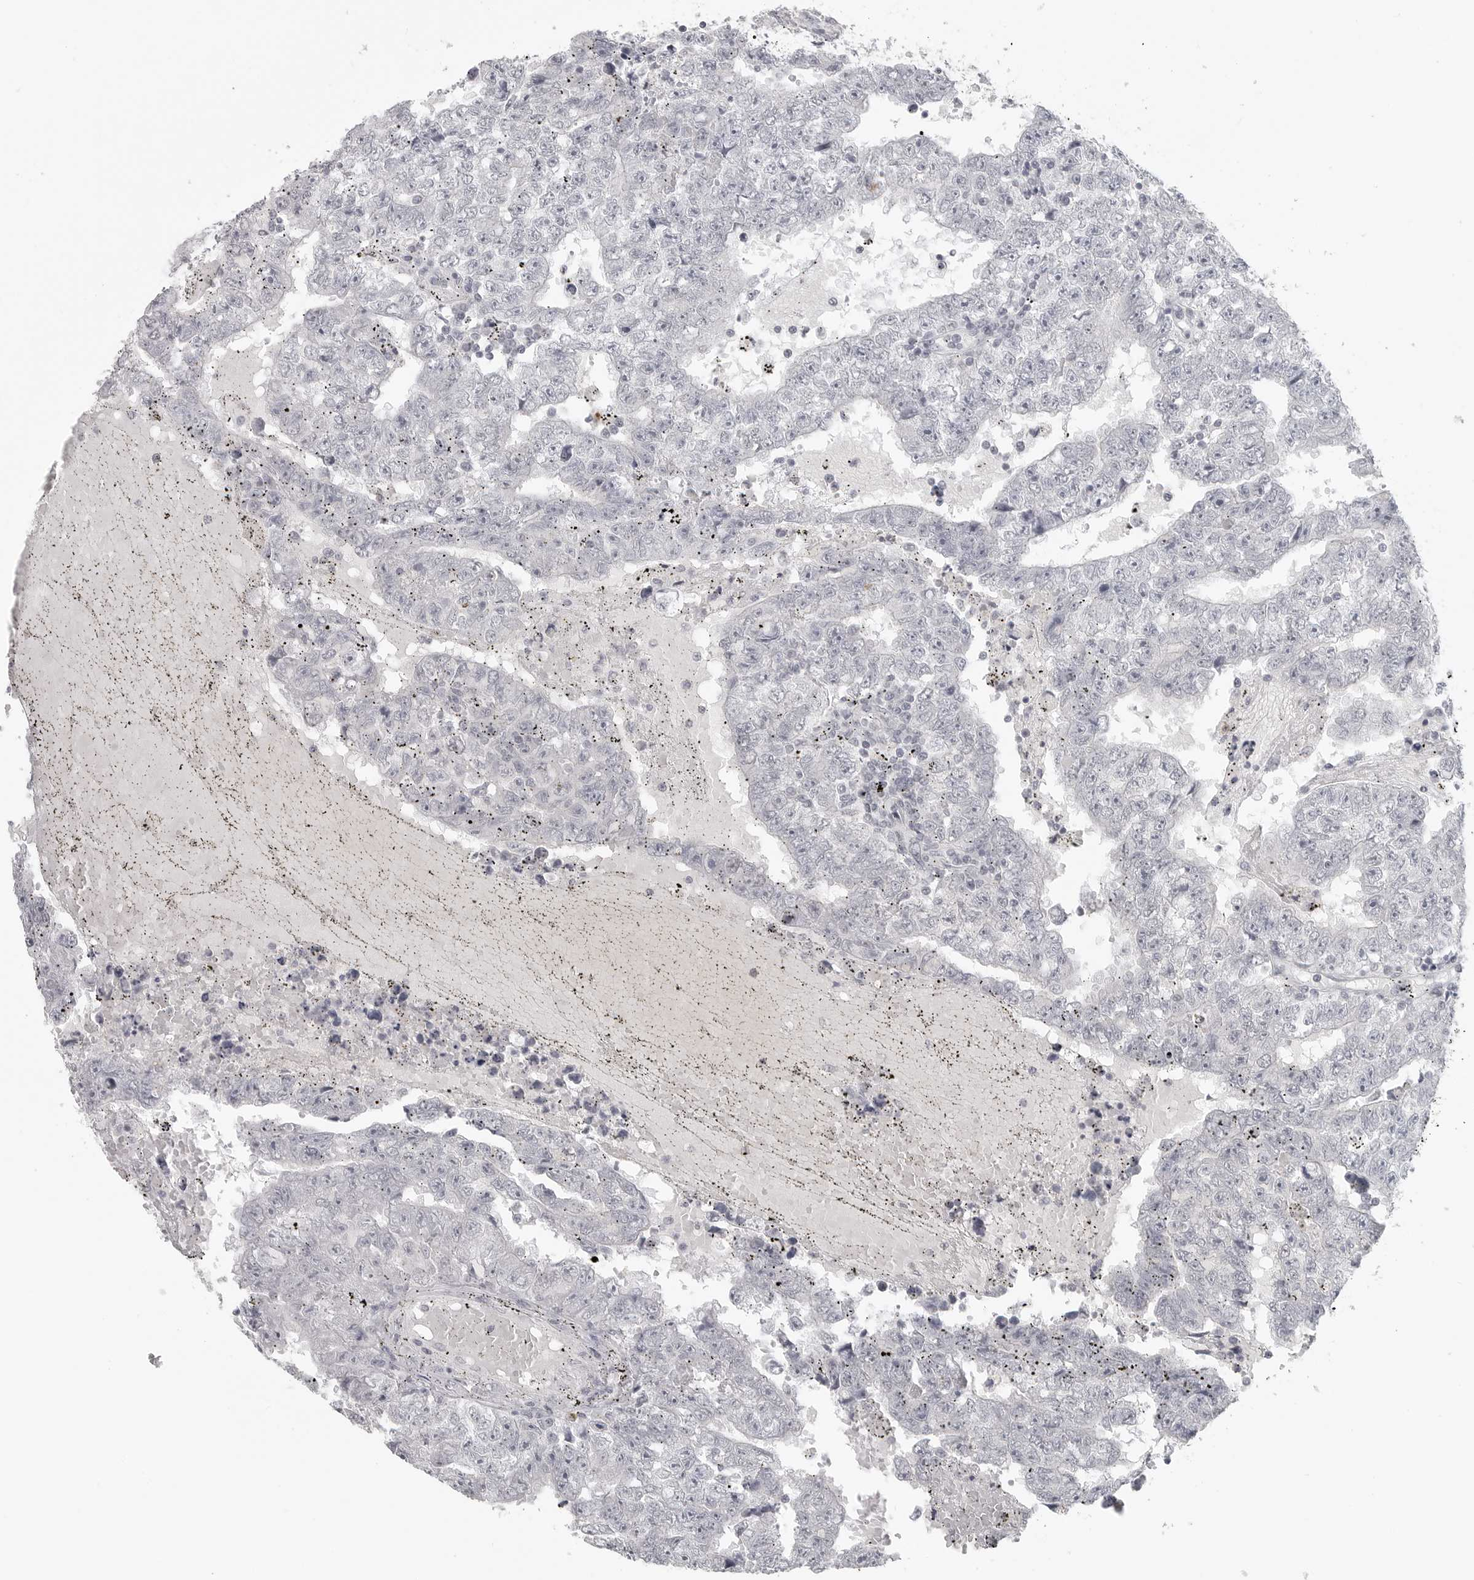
{"staining": {"intensity": "negative", "quantity": "none", "location": "none"}, "tissue": "testis cancer", "cell_type": "Tumor cells", "image_type": "cancer", "snomed": [{"axis": "morphology", "description": "Carcinoma, Embryonal, NOS"}, {"axis": "topography", "description": "Testis"}], "caption": "Testis cancer (embryonal carcinoma) was stained to show a protein in brown. There is no significant positivity in tumor cells.", "gene": "BPIFA1", "patient": {"sex": "male", "age": 25}}